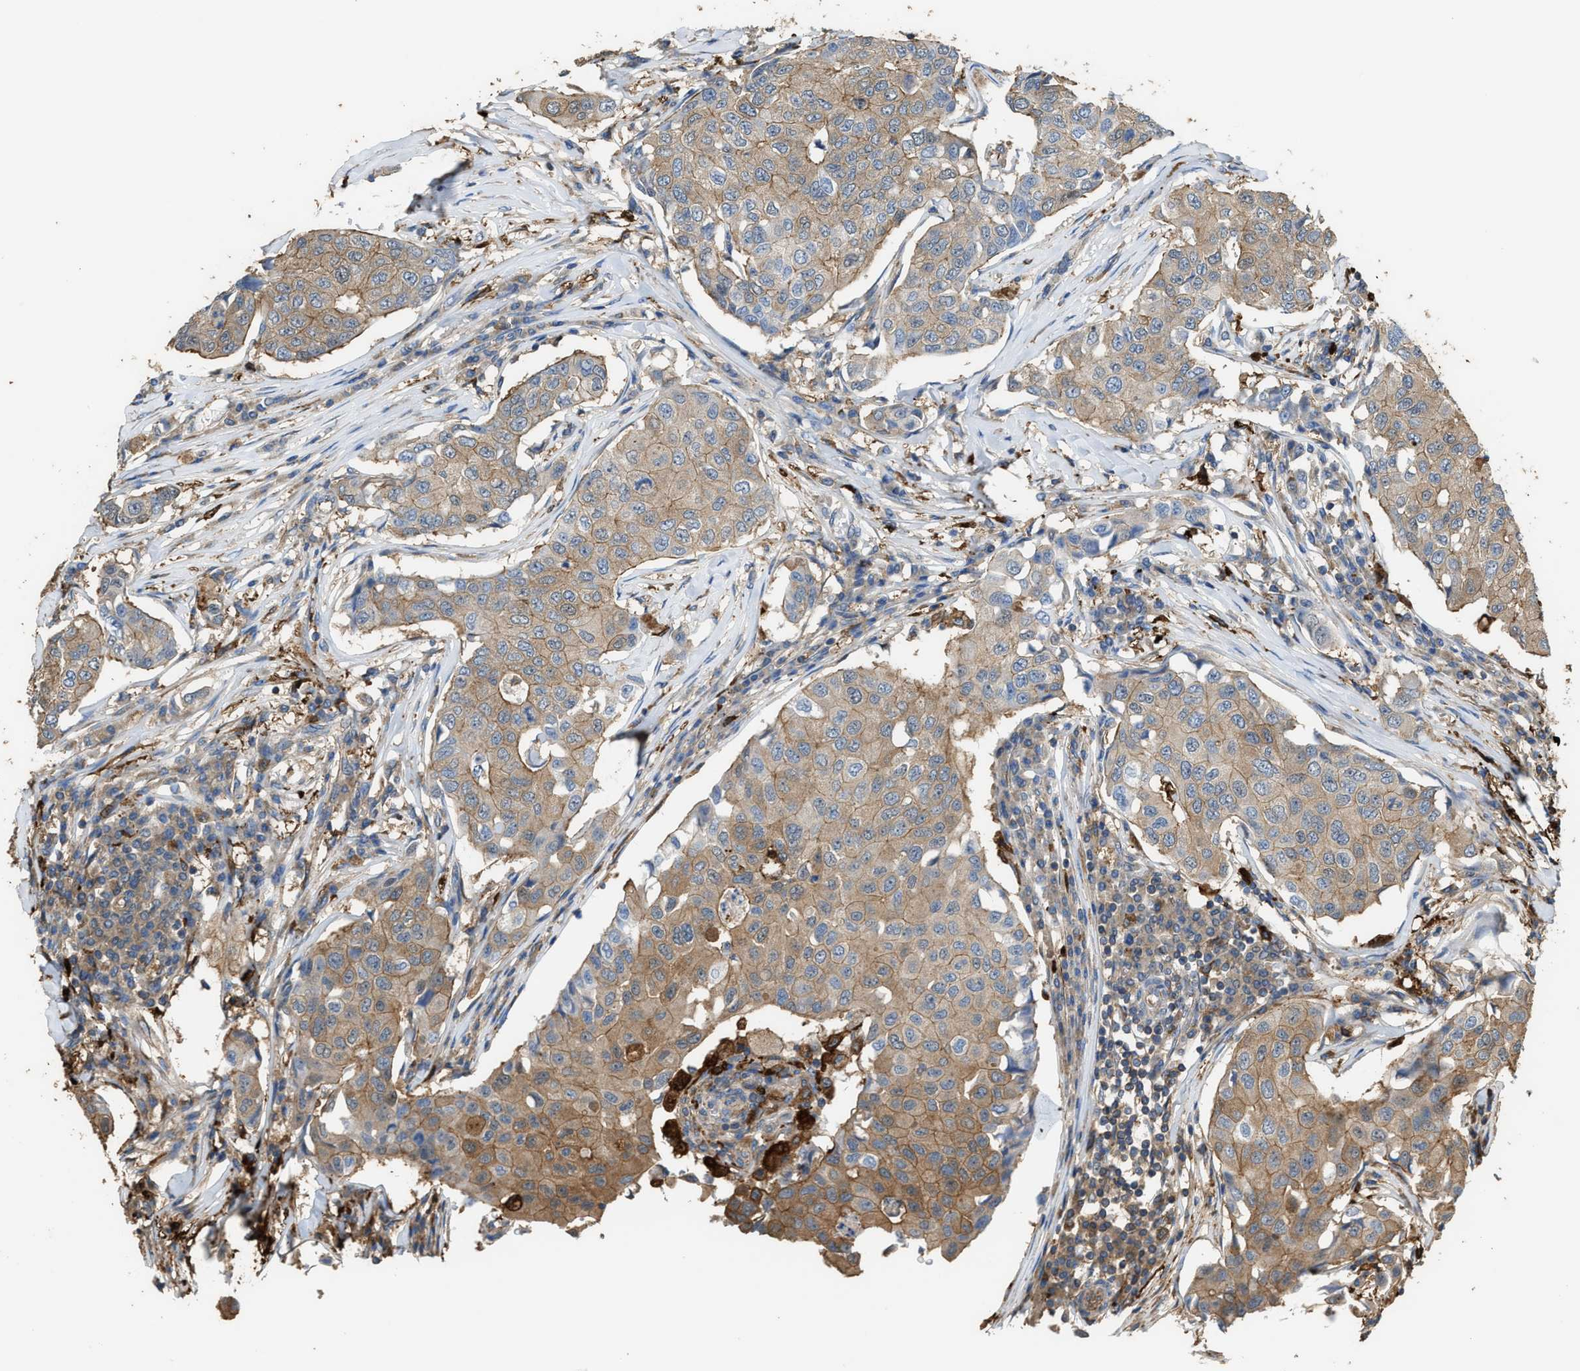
{"staining": {"intensity": "moderate", "quantity": ">75%", "location": "cytoplasmic/membranous"}, "tissue": "breast cancer", "cell_type": "Tumor cells", "image_type": "cancer", "snomed": [{"axis": "morphology", "description": "Duct carcinoma"}, {"axis": "topography", "description": "Breast"}], "caption": "A photomicrograph of breast intraductal carcinoma stained for a protein displays moderate cytoplasmic/membranous brown staining in tumor cells.", "gene": "ATIC", "patient": {"sex": "female", "age": 80}}